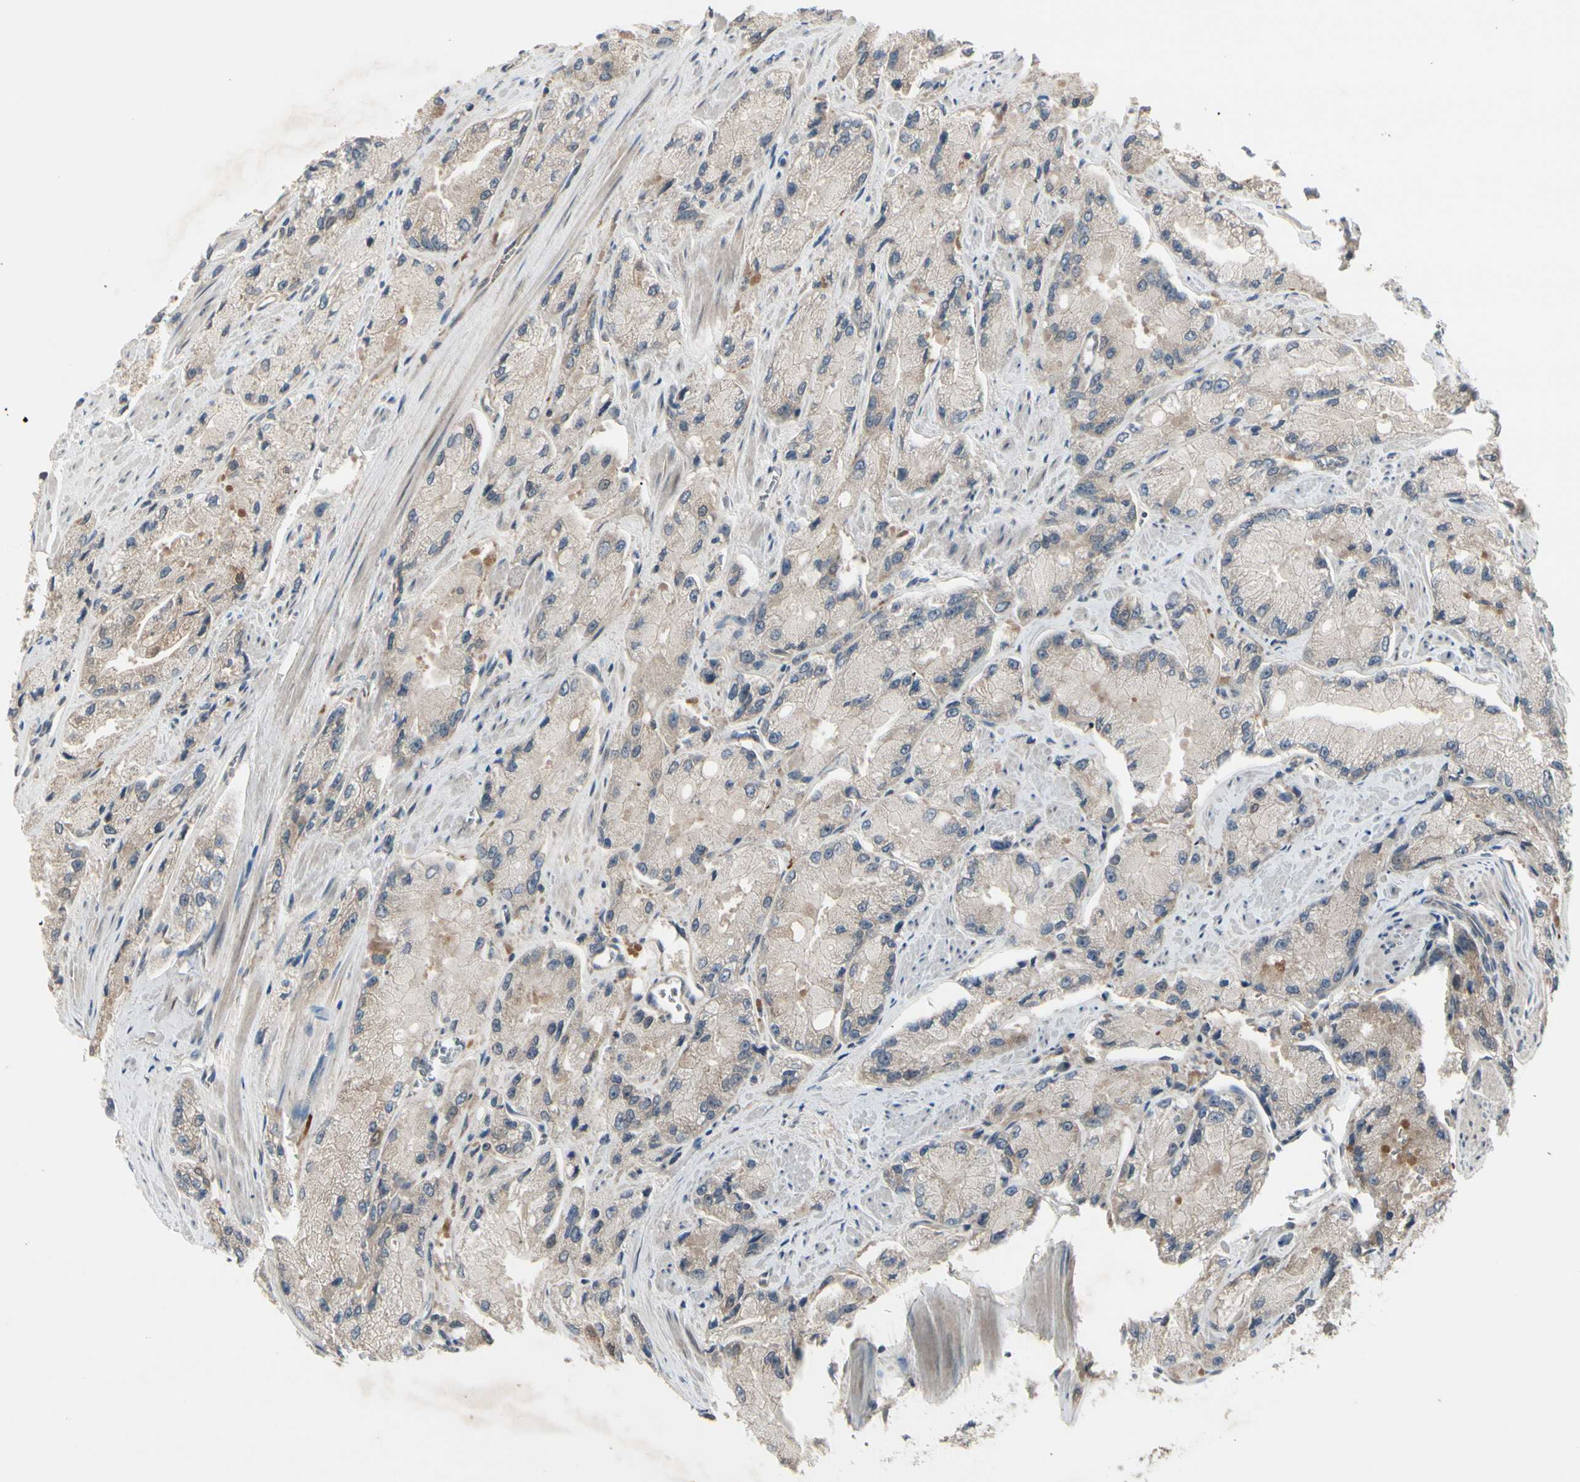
{"staining": {"intensity": "weak", "quantity": "<25%", "location": "cytoplasmic/membranous"}, "tissue": "prostate cancer", "cell_type": "Tumor cells", "image_type": "cancer", "snomed": [{"axis": "morphology", "description": "Adenocarcinoma, High grade"}, {"axis": "topography", "description": "Prostate"}], "caption": "Tumor cells show no significant expression in prostate adenocarcinoma (high-grade).", "gene": "FHDC1", "patient": {"sex": "male", "age": 58}}